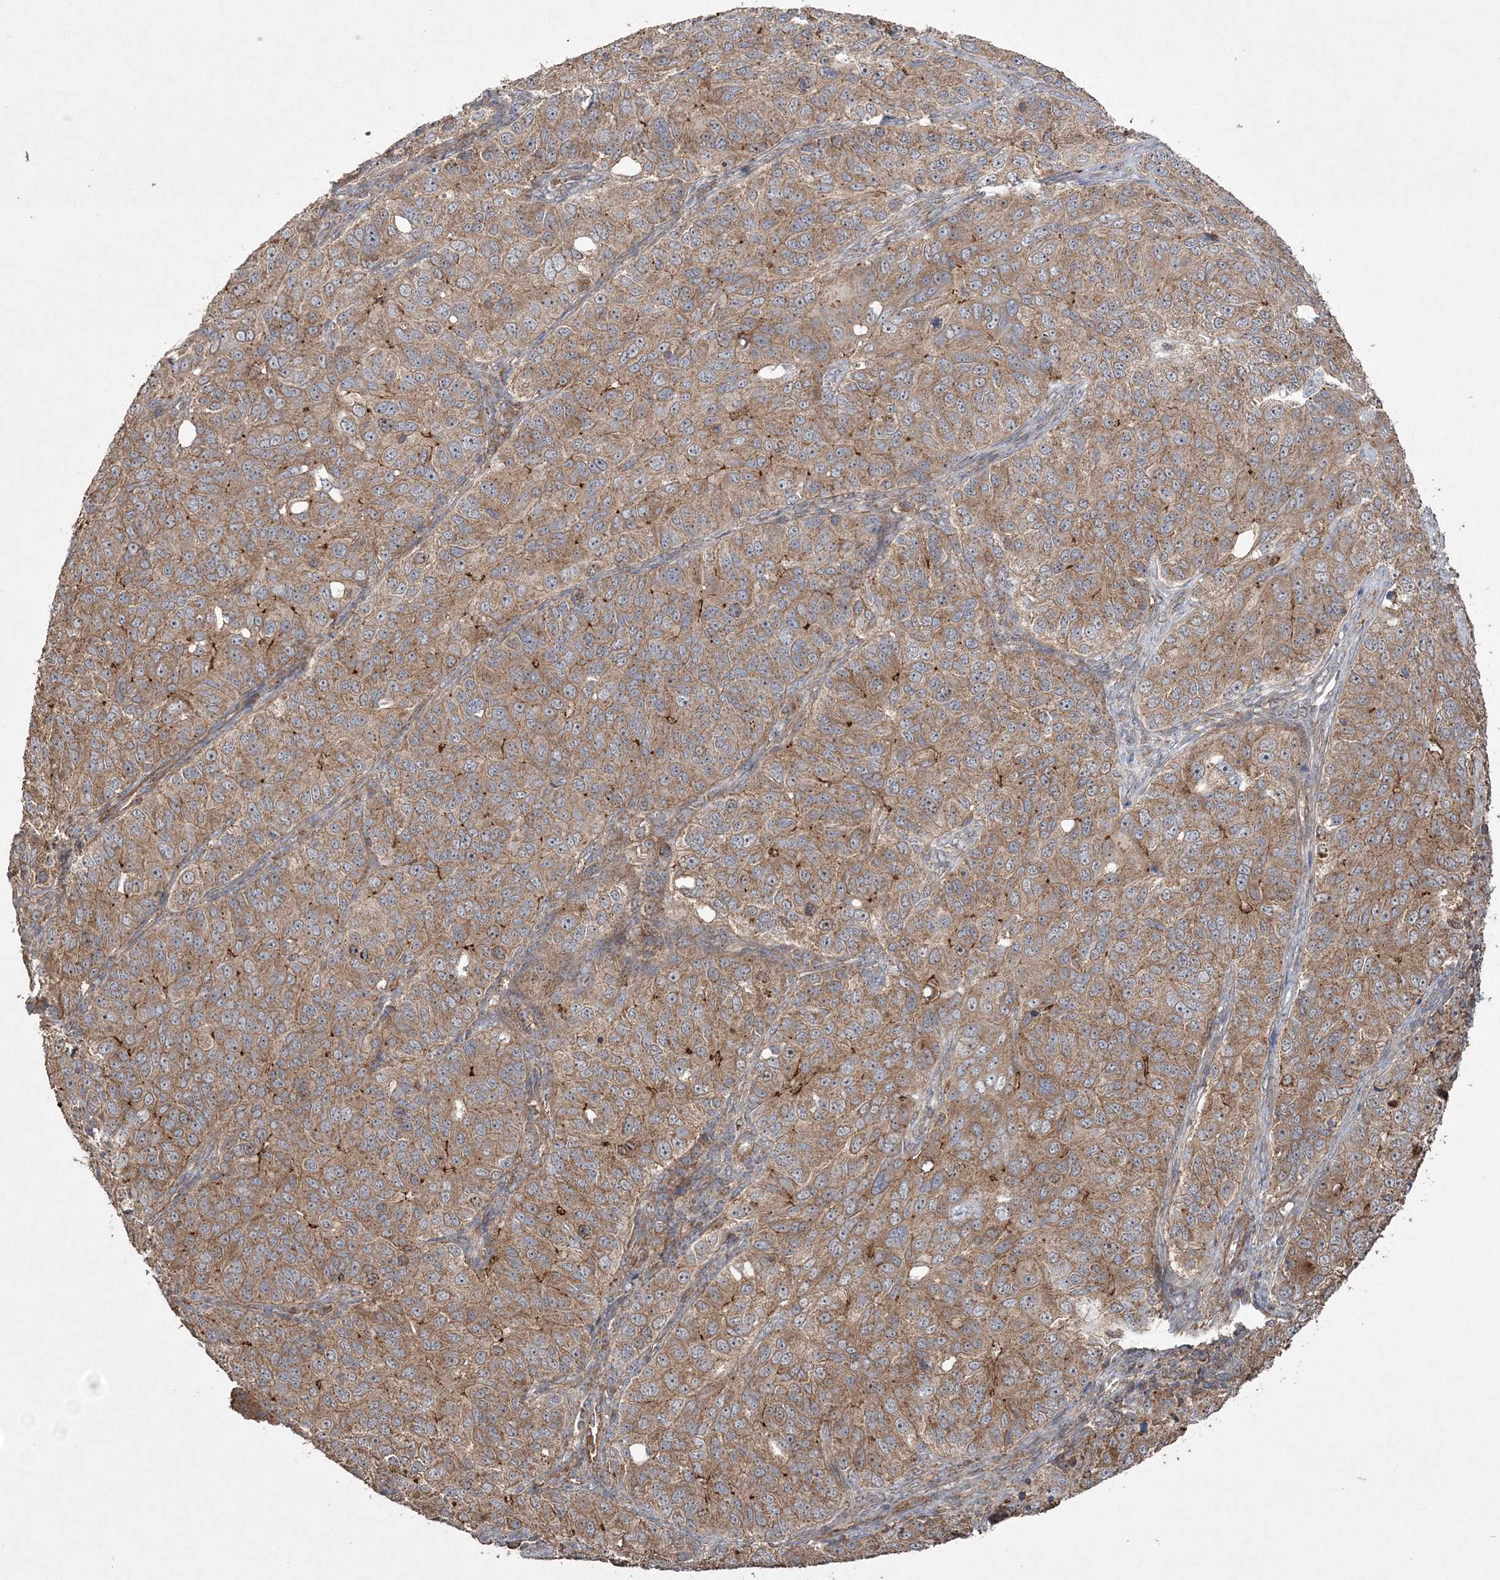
{"staining": {"intensity": "moderate", "quantity": ">75%", "location": "cytoplasmic/membranous"}, "tissue": "ovarian cancer", "cell_type": "Tumor cells", "image_type": "cancer", "snomed": [{"axis": "morphology", "description": "Carcinoma, endometroid"}, {"axis": "topography", "description": "Ovary"}], "caption": "Brown immunohistochemical staining in ovarian endometroid carcinoma displays moderate cytoplasmic/membranous positivity in approximately >75% of tumor cells.", "gene": "TTC7A", "patient": {"sex": "female", "age": 51}}